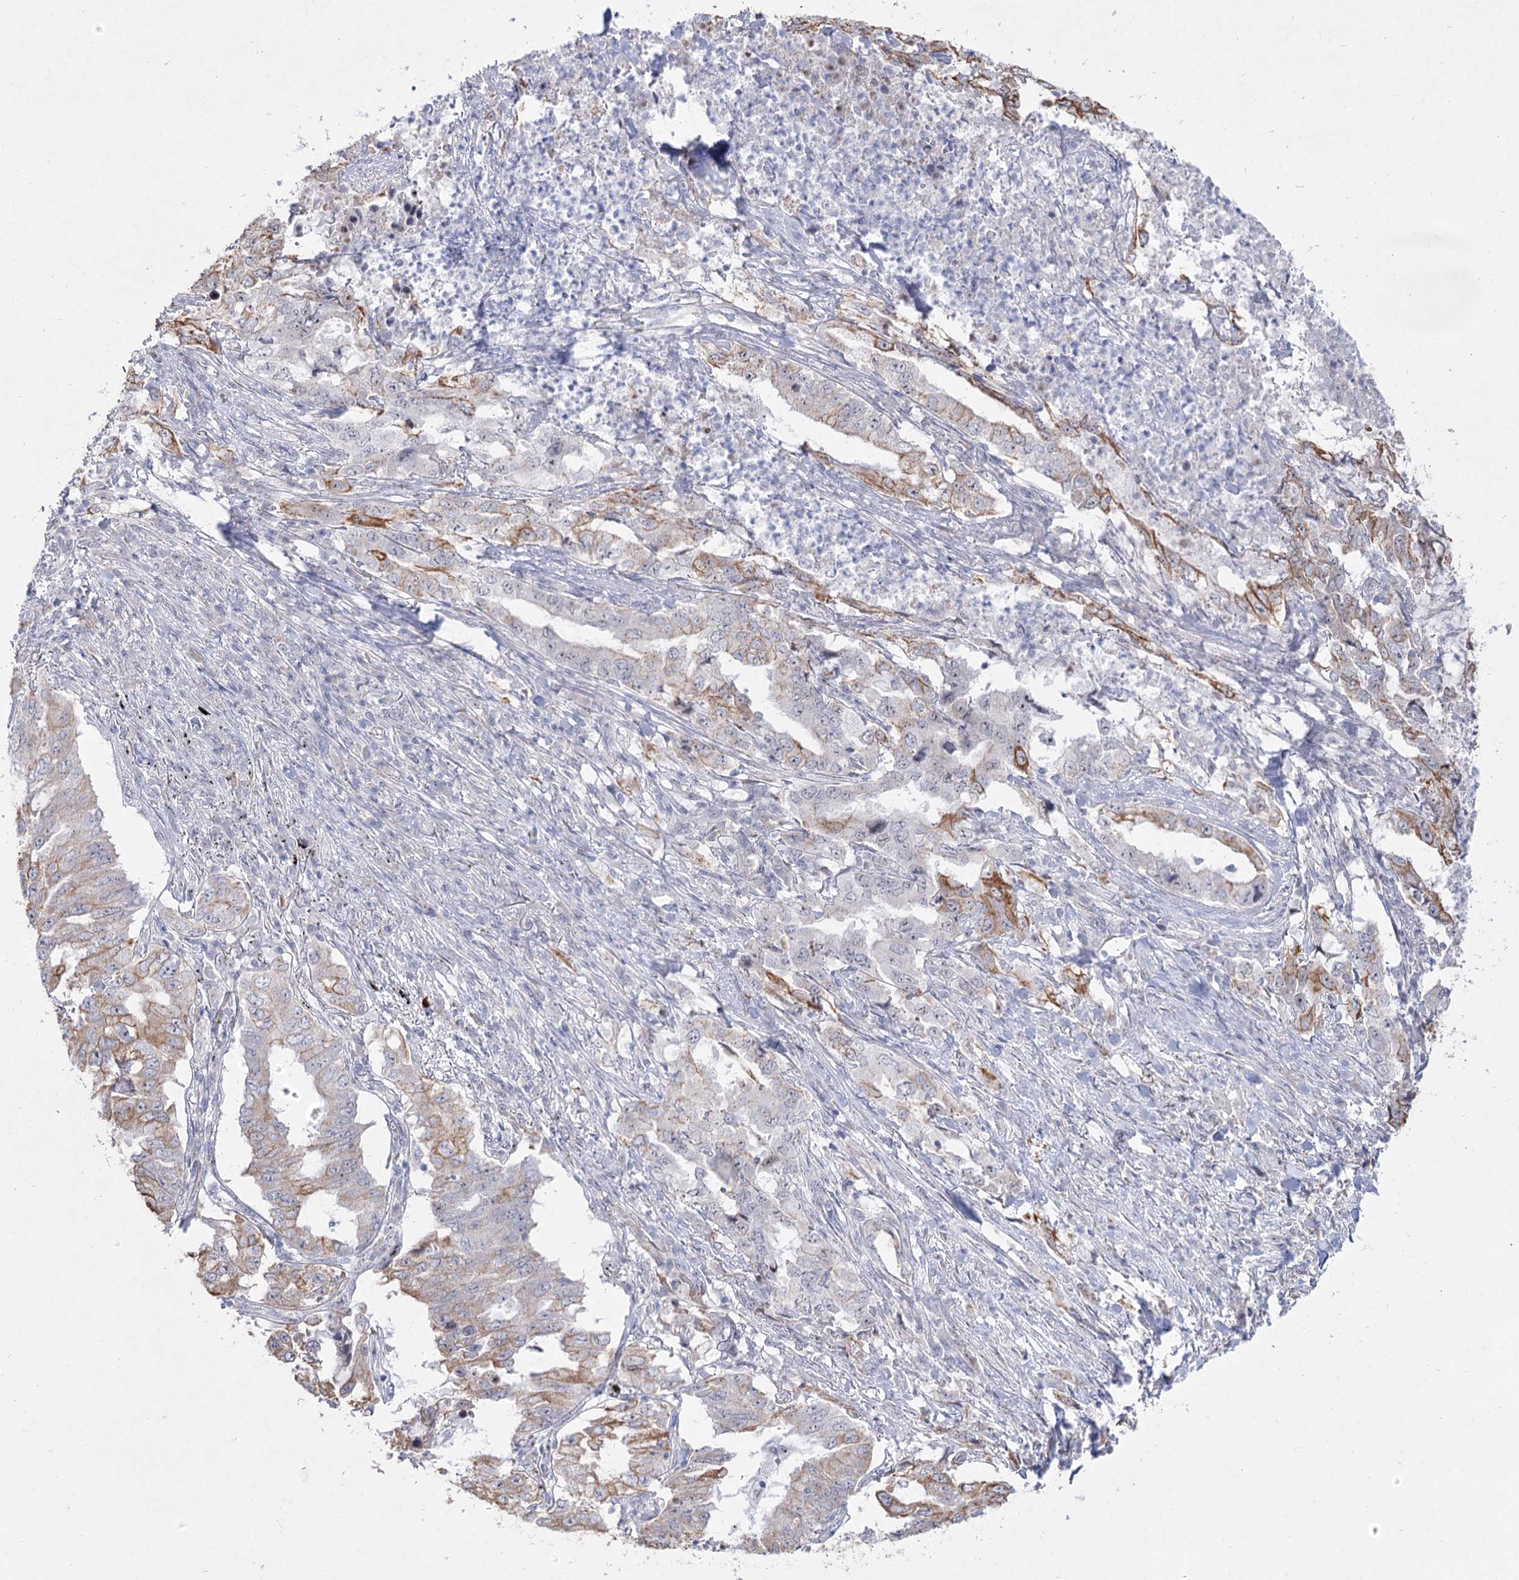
{"staining": {"intensity": "moderate", "quantity": "25%-75%", "location": "cytoplasmic/membranous"}, "tissue": "lung cancer", "cell_type": "Tumor cells", "image_type": "cancer", "snomed": [{"axis": "morphology", "description": "Adenocarcinoma, NOS"}, {"axis": "topography", "description": "Lung"}], "caption": "A brown stain shows moderate cytoplasmic/membranous staining of a protein in lung adenocarcinoma tumor cells.", "gene": "DDX50", "patient": {"sex": "female", "age": 51}}